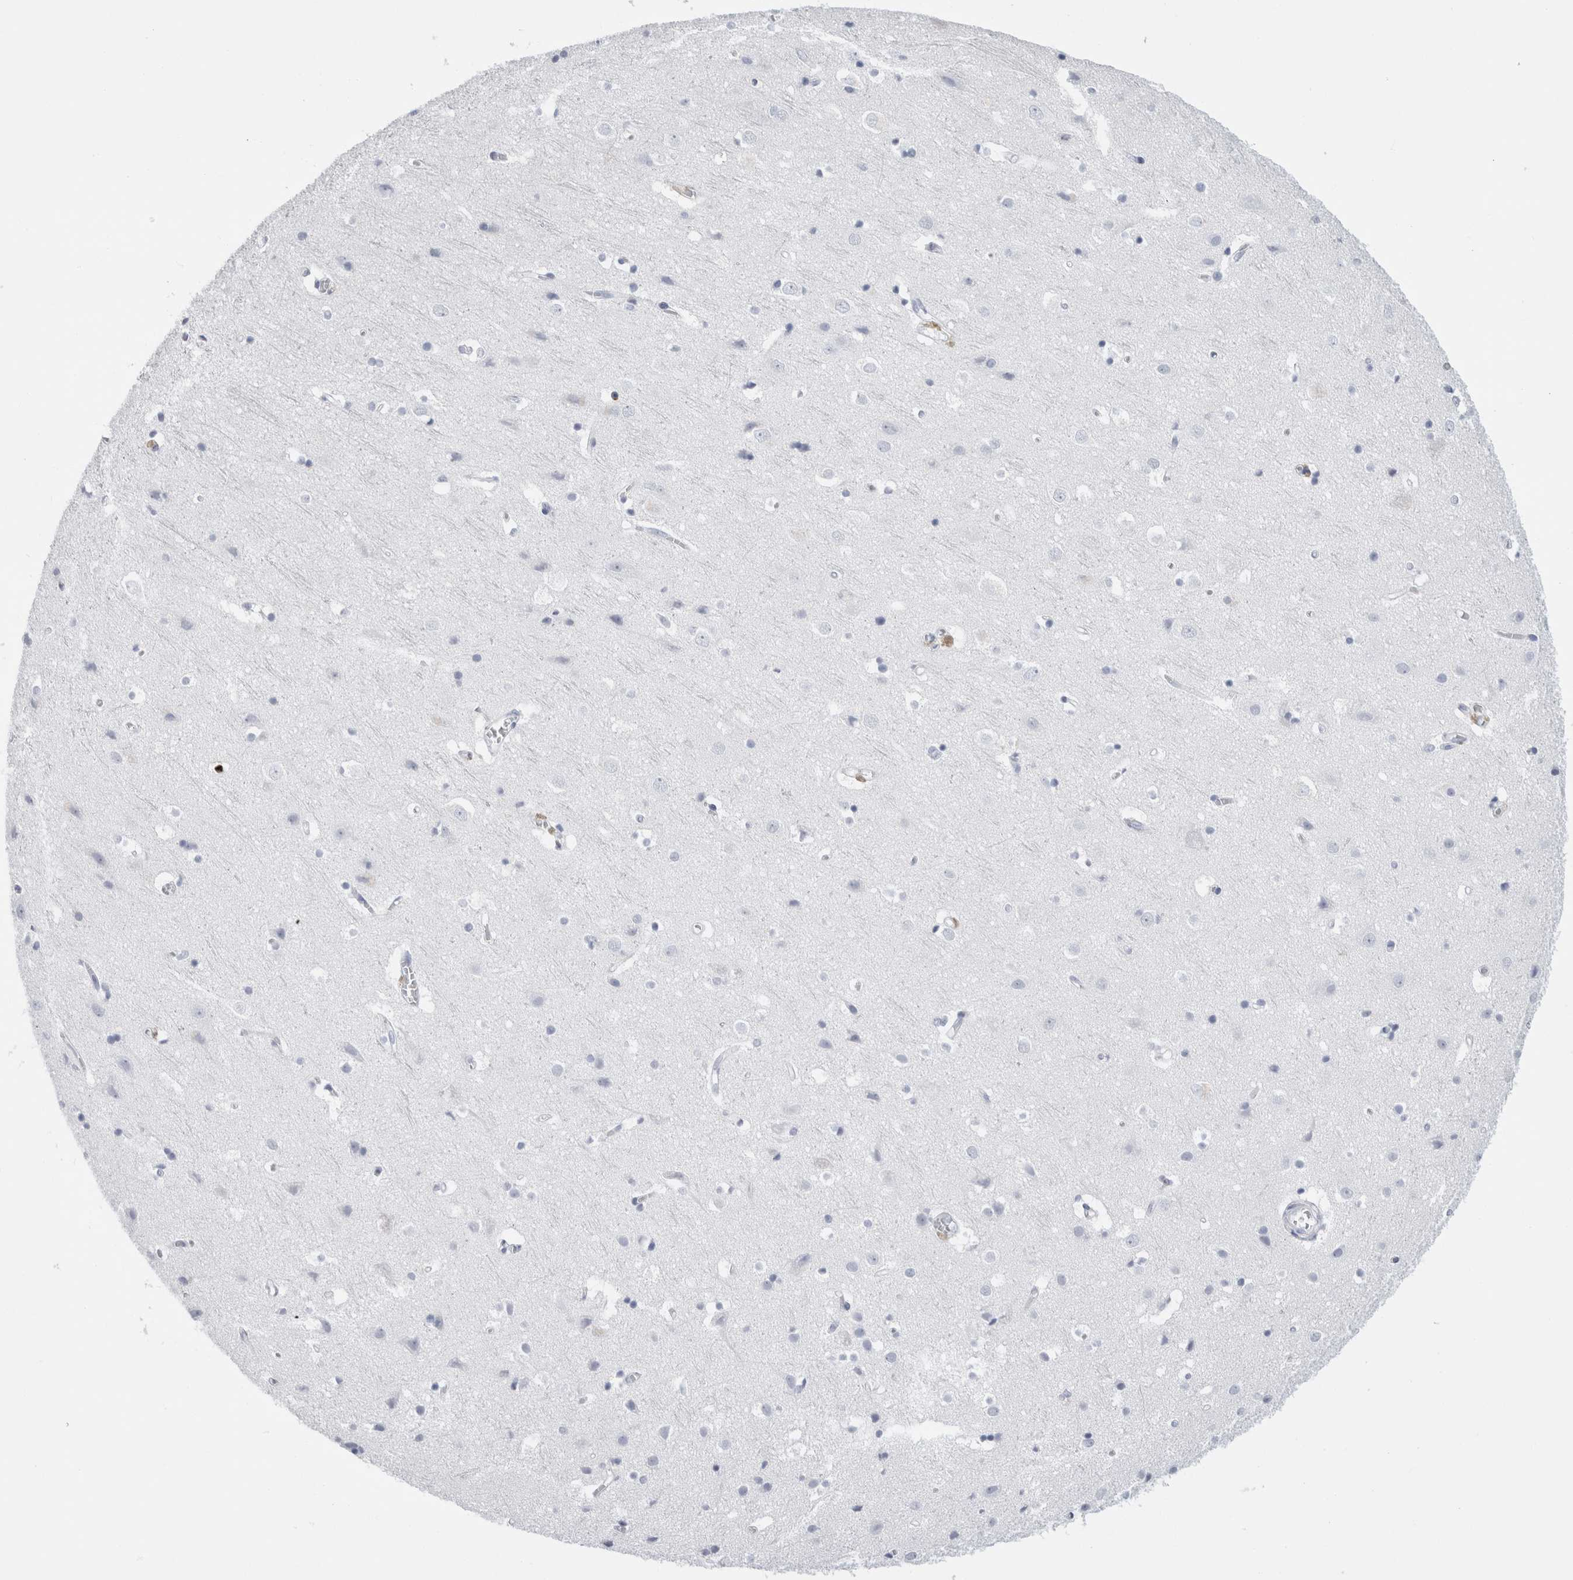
{"staining": {"intensity": "negative", "quantity": "none", "location": "none"}, "tissue": "cerebral cortex", "cell_type": "Endothelial cells", "image_type": "normal", "snomed": [{"axis": "morphology", "description": "Normal tissue, NOS"}, {"axis": "topography", "description": "Cerebral cortex"}], "caption": "IHC histopathology image of unremarkable cerebral cortex stained for a protein (brown), which demonstrates no positivity in endothelial cells.", "gene": "S100A8", "patient": {"sex": "male", "age": 54}}